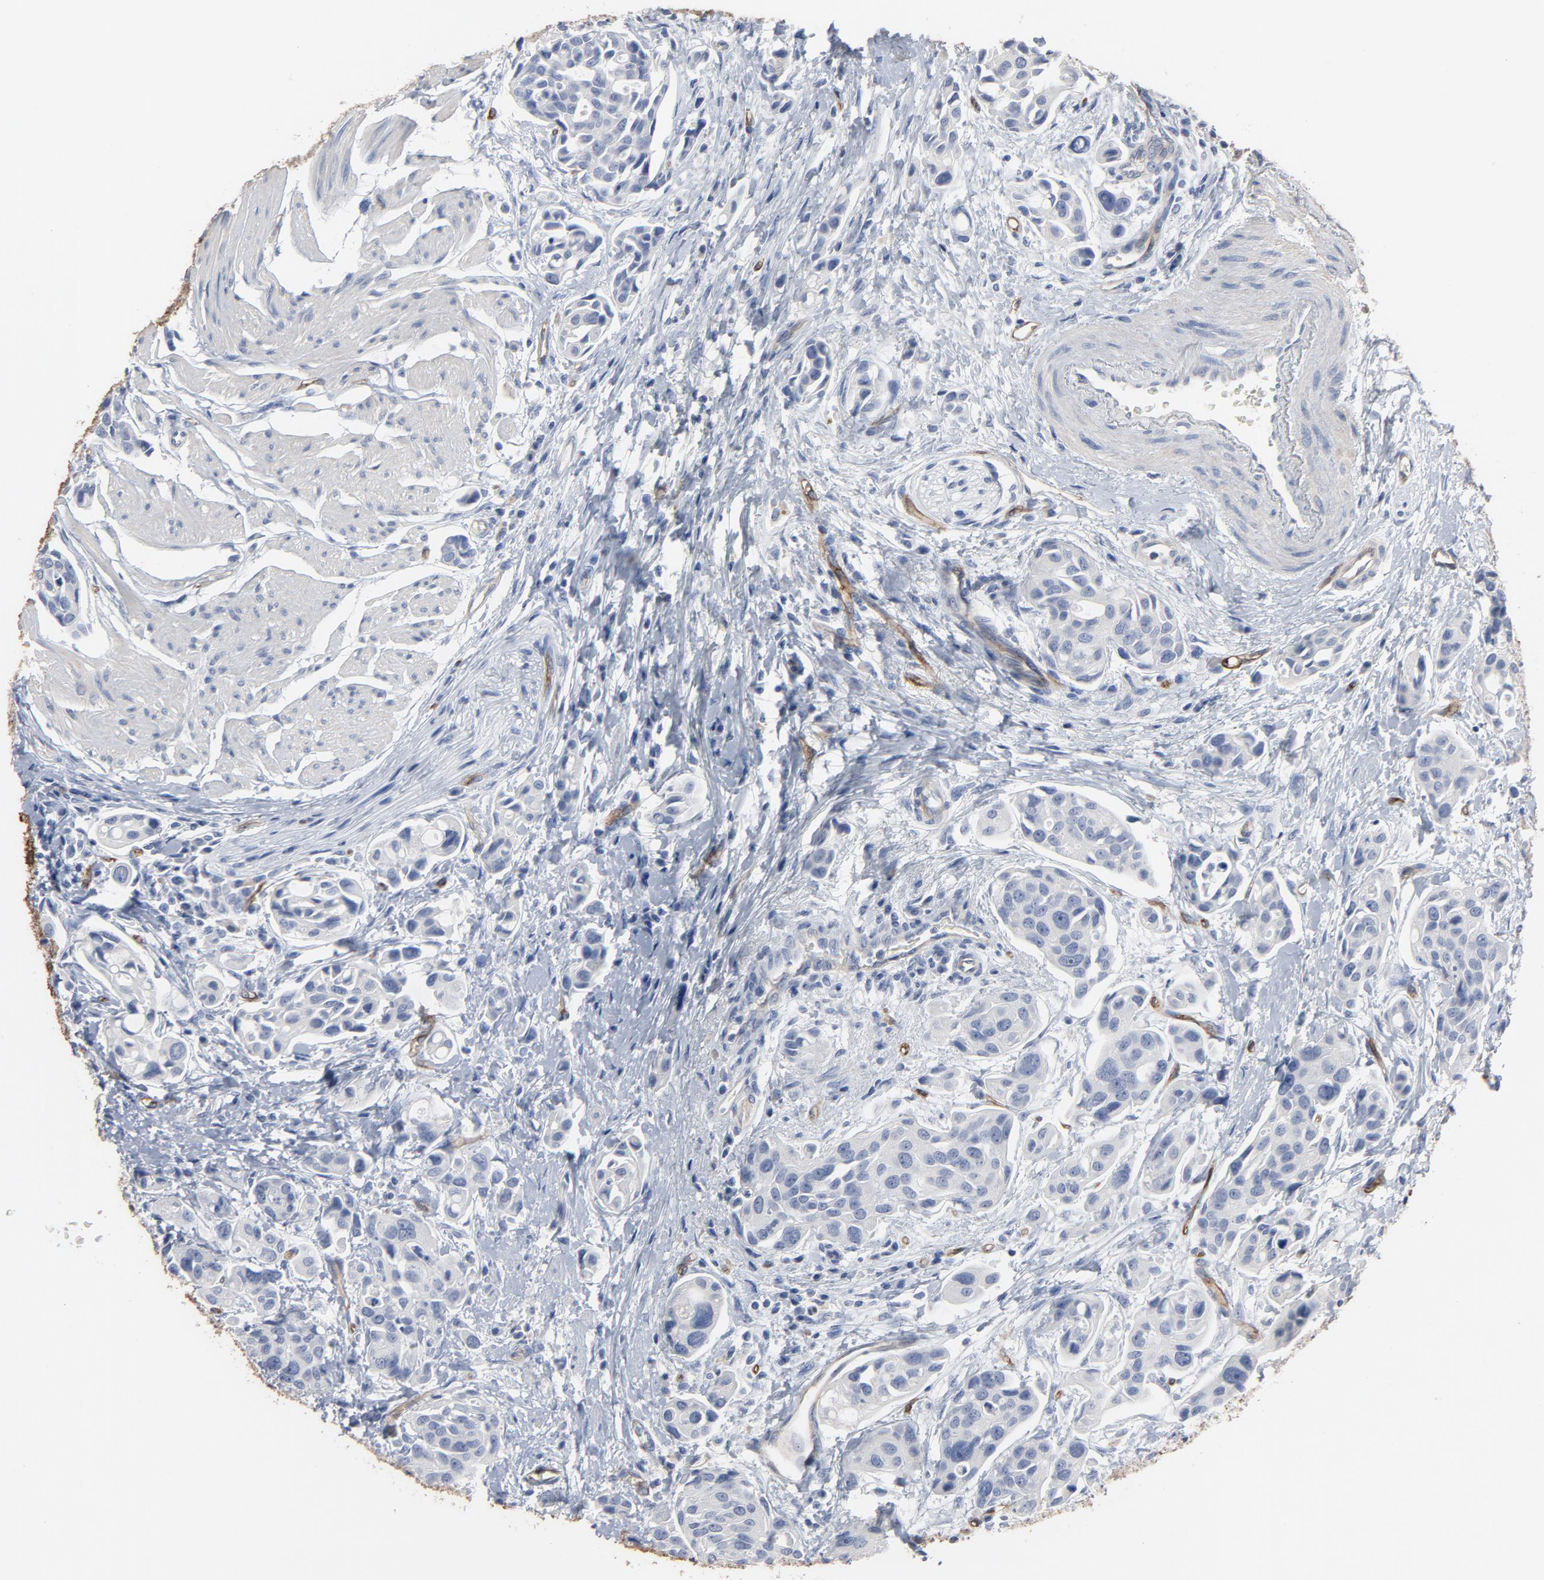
{"staining": {"intensity": "negative", "quantity": "none", "location": "none"}, "tissue": "urothelial cancer", "cell_type": "Tumor cells", "image_type": "cancer", "snomed": [{"axis": "morphology", "description": "Urothelial carcinoma, High grade"}, {"axis": "topography", "description": "Urinary bladder"}], "caption": "High magnification brightfield microscopy of urothelial cancer stained with DAB (3,3'-diaminobenzidine) (brown) and counterstained with hematoxylin (blue): tumor cells show no significant expression. (Immunohistochemistry (ihc), brightfield microscopy, high magnification).", "gene": "KDR", "patient": {"sex": "male", "age": 78}}